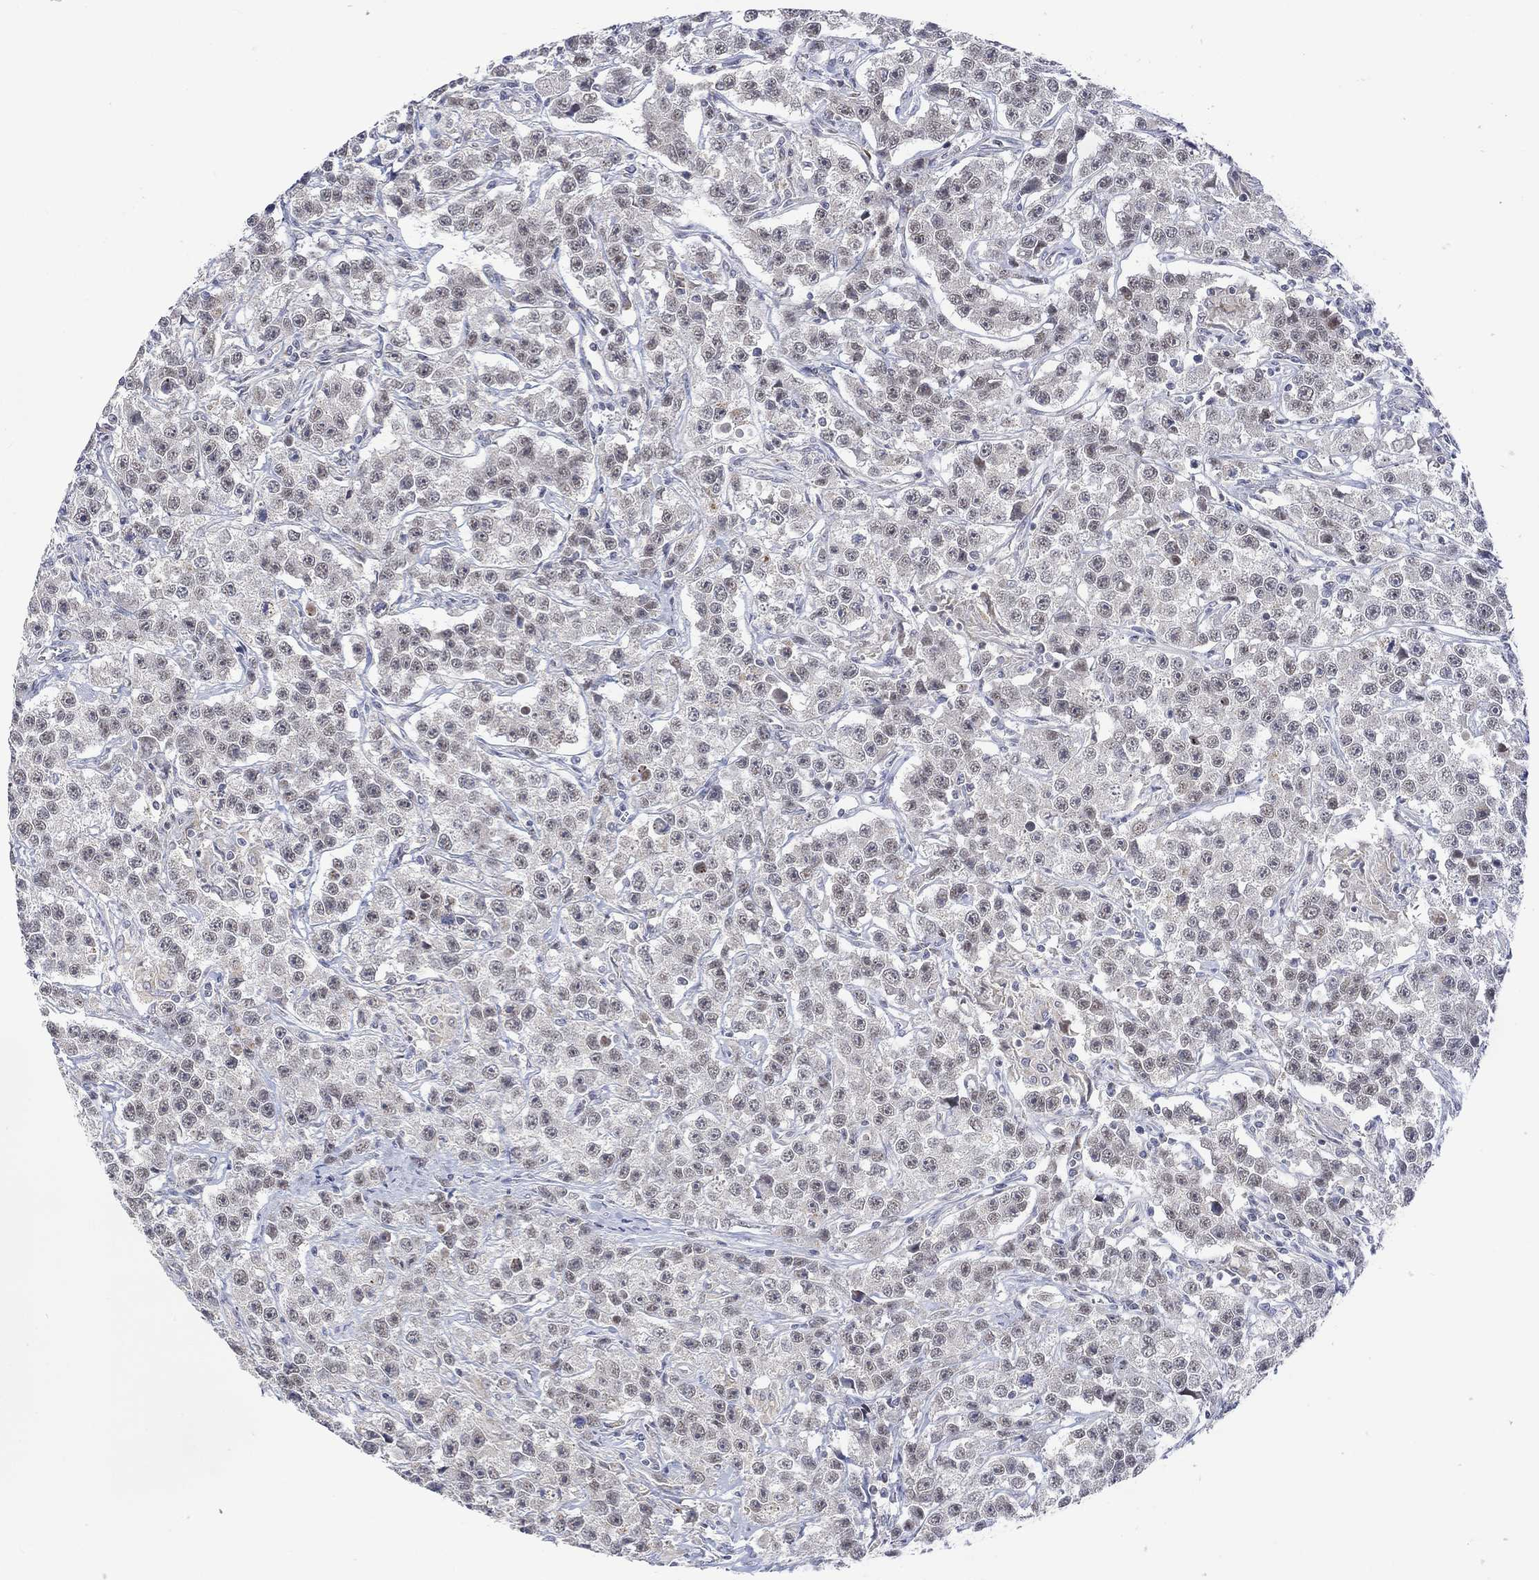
{"staining": {"intensity": "negative", "quantity": "none", "location": "none"}, "tissue": "testis cancer", "cell_type": "Tumor cells", "image_type": "cancer", "snomed": [{"axis": "morphology", "description": "Seminoma, NOS"}, {"axis": "topography", "description": "Testis"}], "caption": "Tumor cells are negative for protein expression in human testis cancer (seminoma).", "gene": "SLC48A1", "patient": {"sex": "male", "age": 59}}